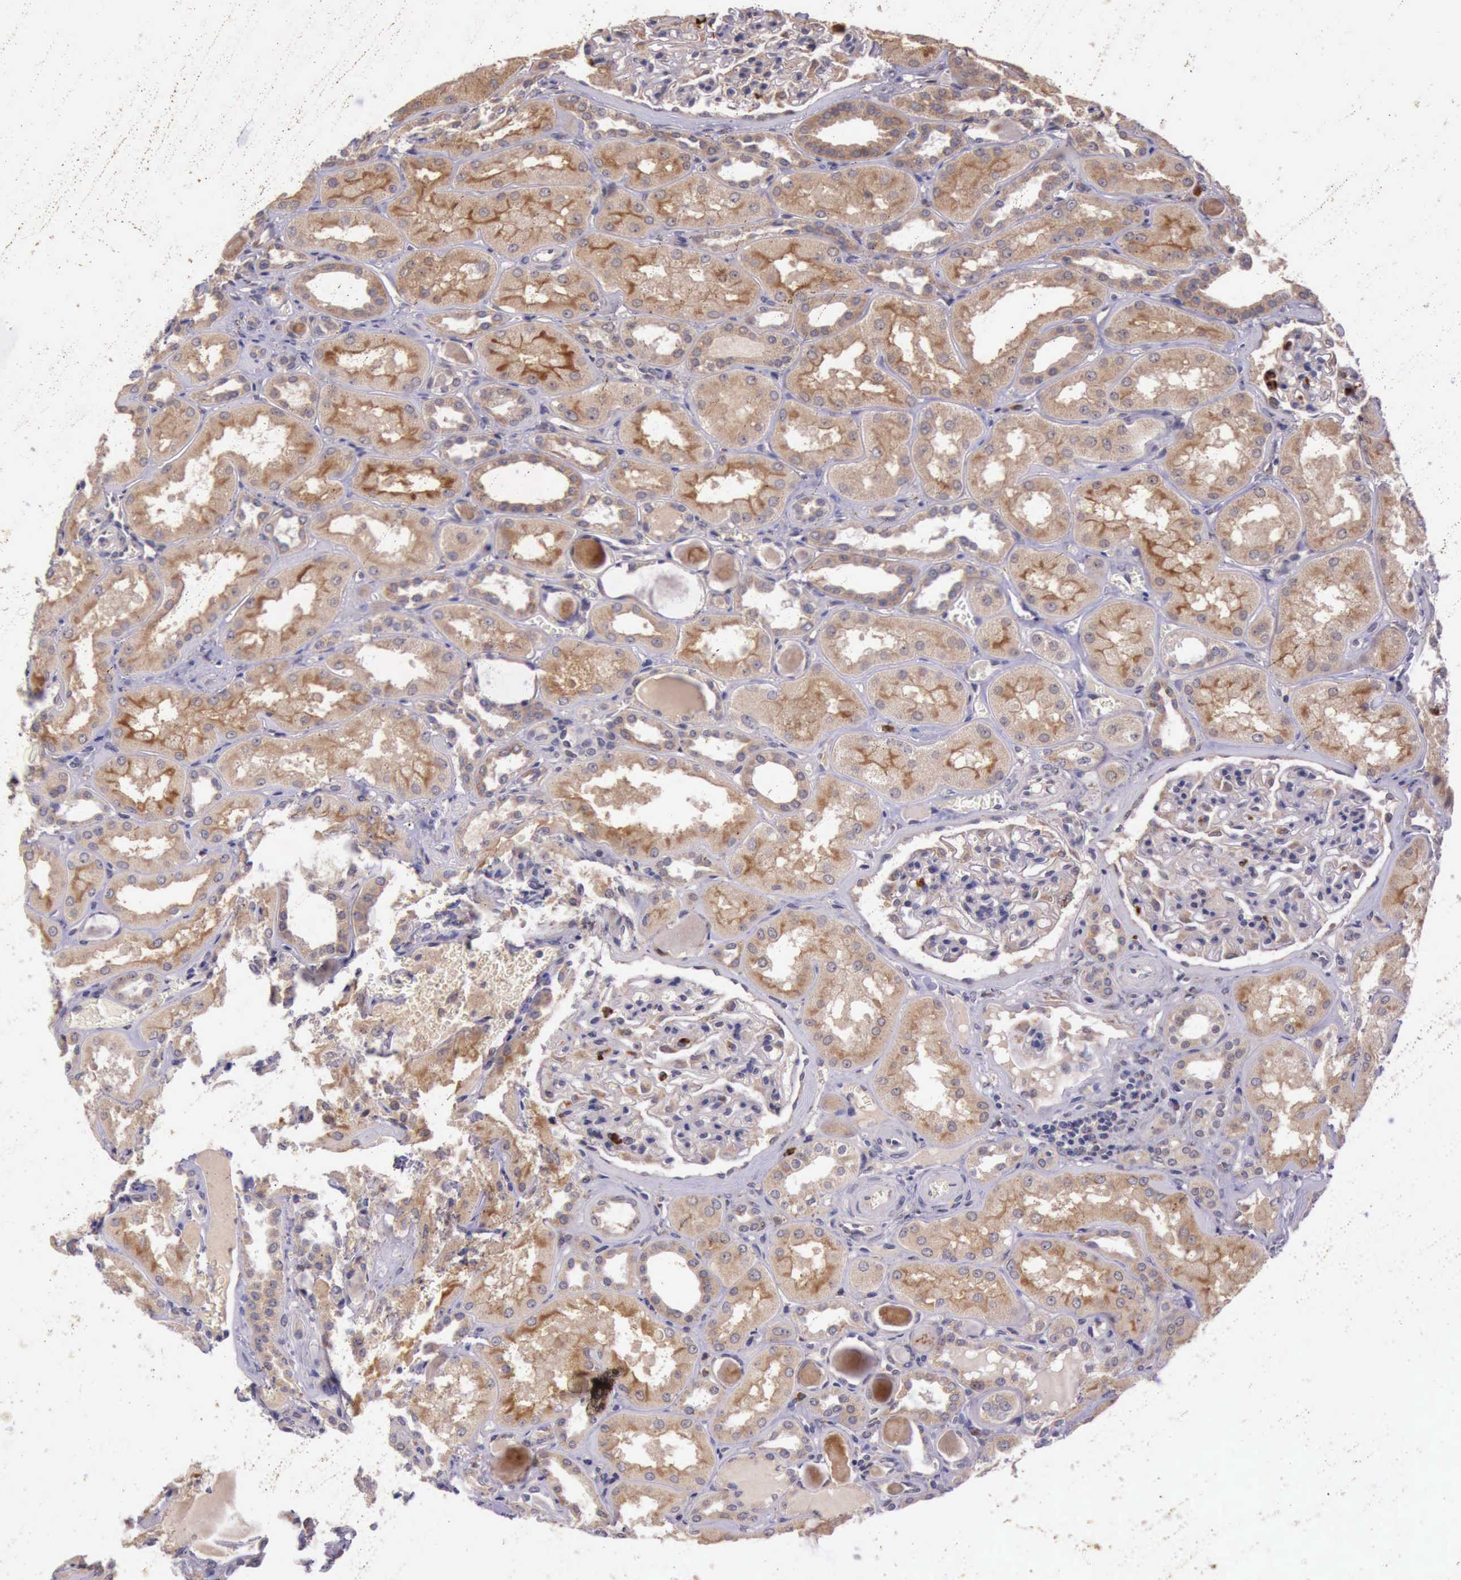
{"staining": {"intensity": "weak", "quantity": "<25%", "location": "cytoplasmic/membranous"}, "tissue": "kidney", "cell_type": "Cells in glomeruli", "image_type": "normal", "snomed": [{"axis": "morphology", "description": "Normal tissue, NOS"}, {"axis": "topography", "description": "Kidney"}], "caption": "High power microscopy photomicrograph of an immunohistochemistry image of benign kidney, revealing no significant staining in cells in glomeruli. Nuclei are stained in blue.", "gene": "ARMCX3", "patient": {"sex": "male", "age": 61}}